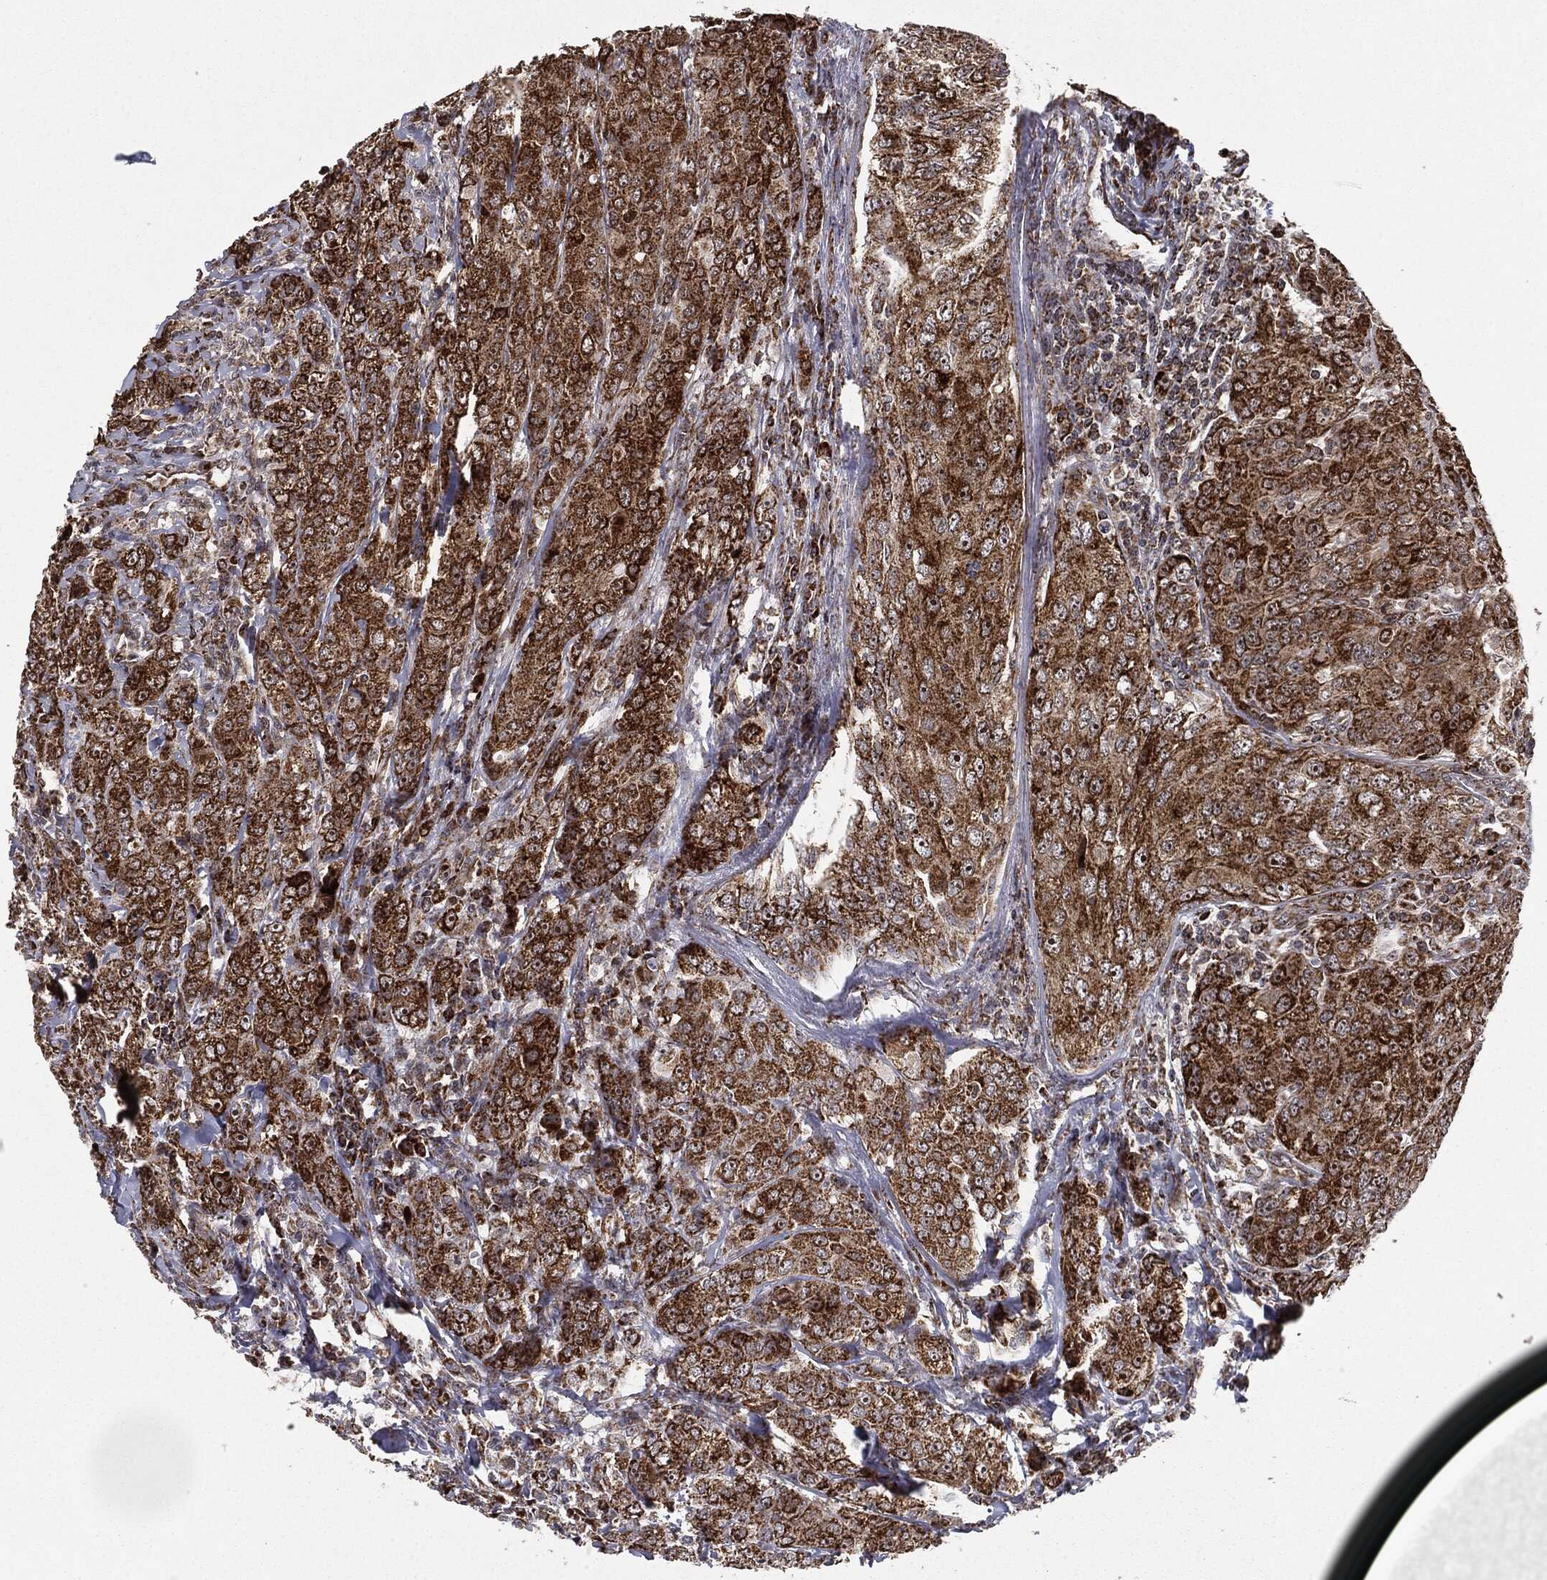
{"staining": {"intensity": "strong", "quantity": ">75%", "location": "cytoplasmic/membranous"}, "tissue": "breast cancer", "cell_type": "Tumor cells", "image_type": "cancer", "snomed": [{"axis": "morphology", "description": "Duct carcinoma"}, {"axis": "topography", "description": "Breast"}], "caption": "Protein staining reveals strong cytoplasmic/membranous expression in approximately >75% of tumor cells in breast cancer (infiltrating ductal carcinoma). The staining is performed using DAB brown chromogen to label protein expression. The nuclei are counter-stained blue using hematoxylin.", "gene": "CHCHD2", "patient": {"sex": "female", "age": 43}}